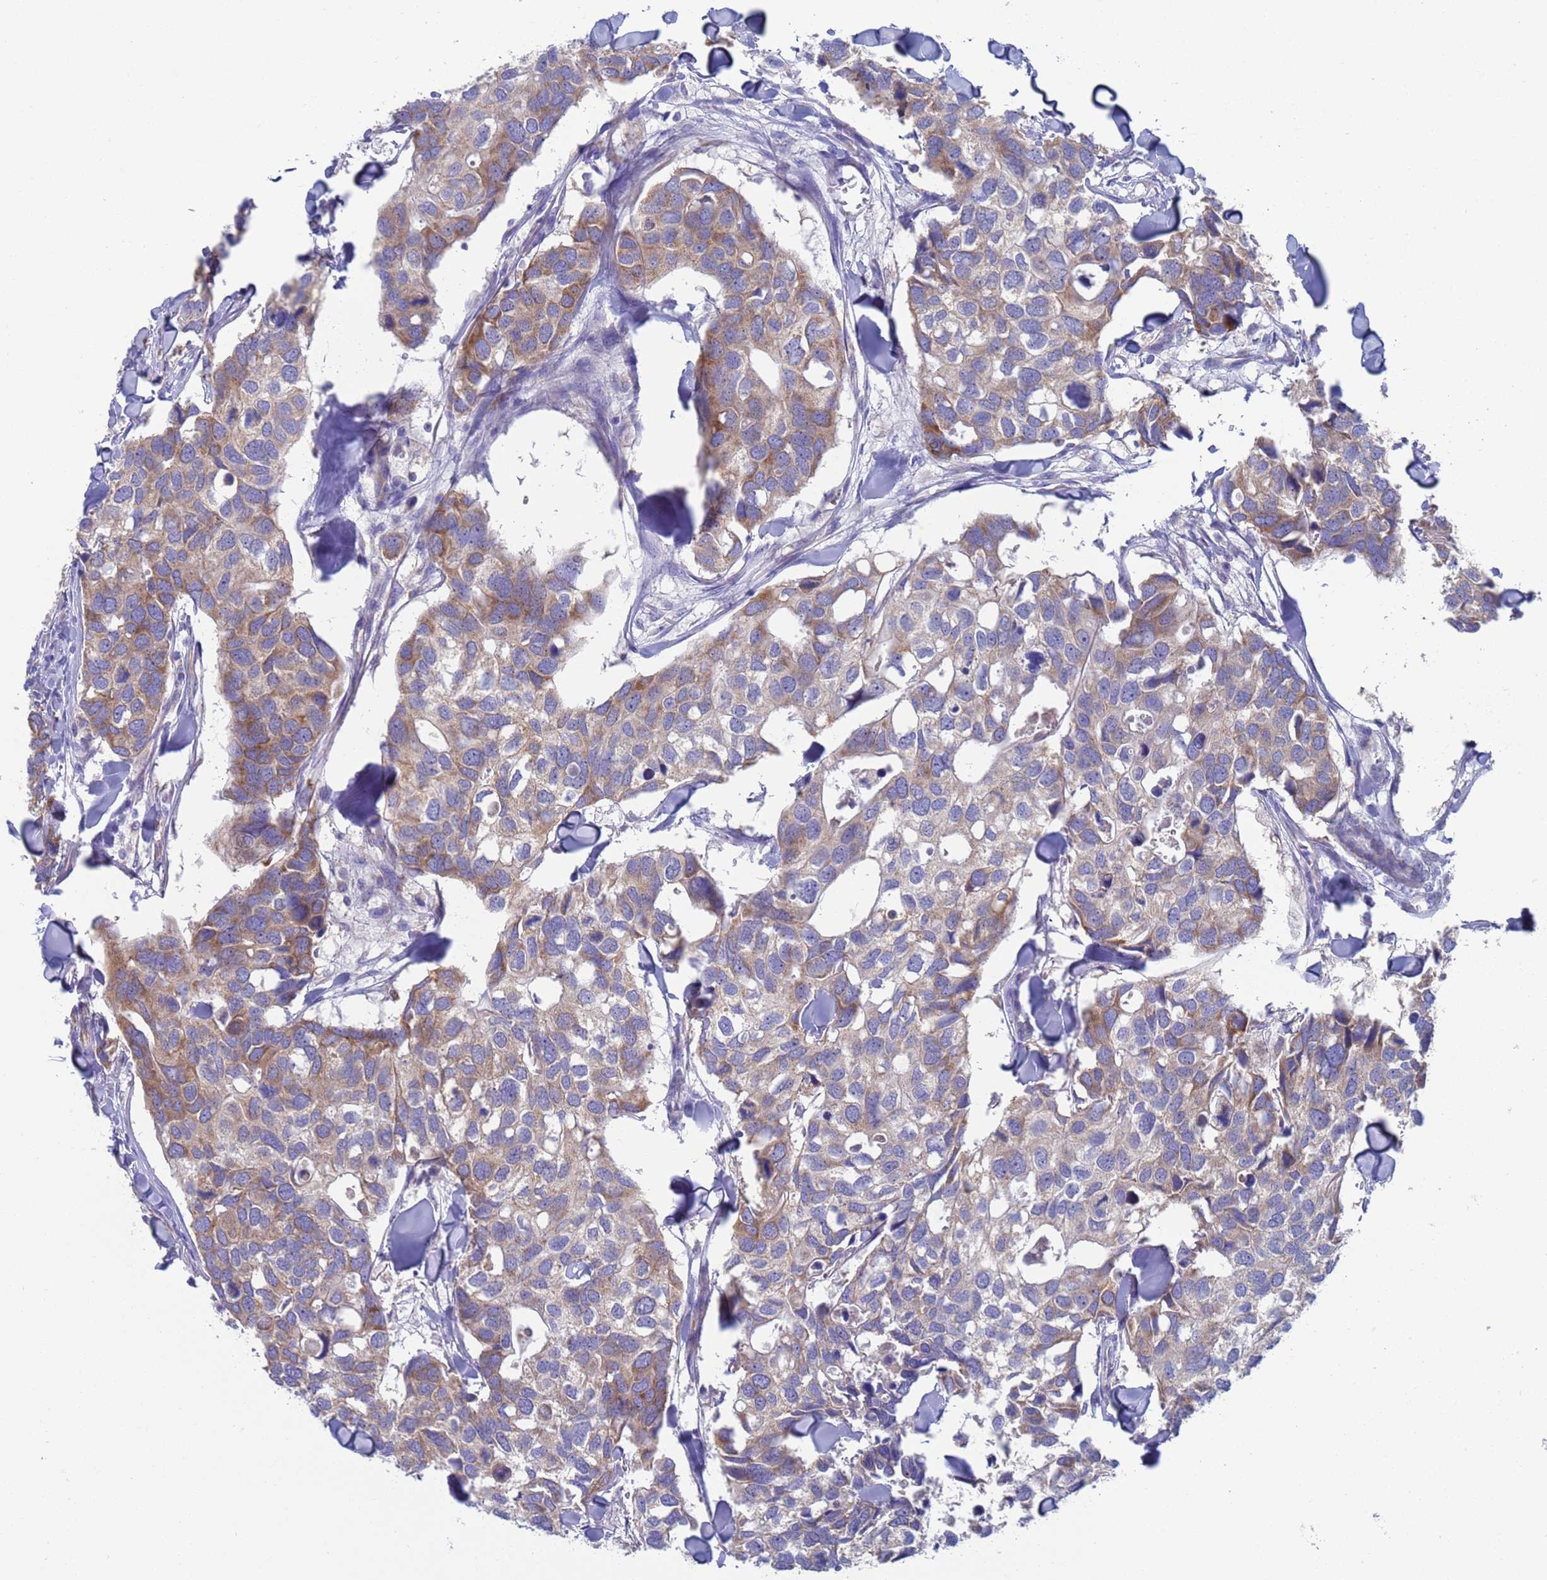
{"staining": {"intensity": "moderate", "quantity": "<25%", "location": "cytoplasmic/membranous"}, "tissue": "breast cancer", "cell_type": "Tumor cells", "image_type": "cancer", "snomed": [{"axis": "morphology", "description": "Duct carcinoma"}, {"axis": "topography", "description": "Breast"}], "caption": "The immunohistochemical stain highlights moderate cytoplasmic/membranous expression in tumor cells of breast infiltrating ductal carcinoma tissue.", "gene": "PET117", "patient": {"sex": "female", "age": 83}}